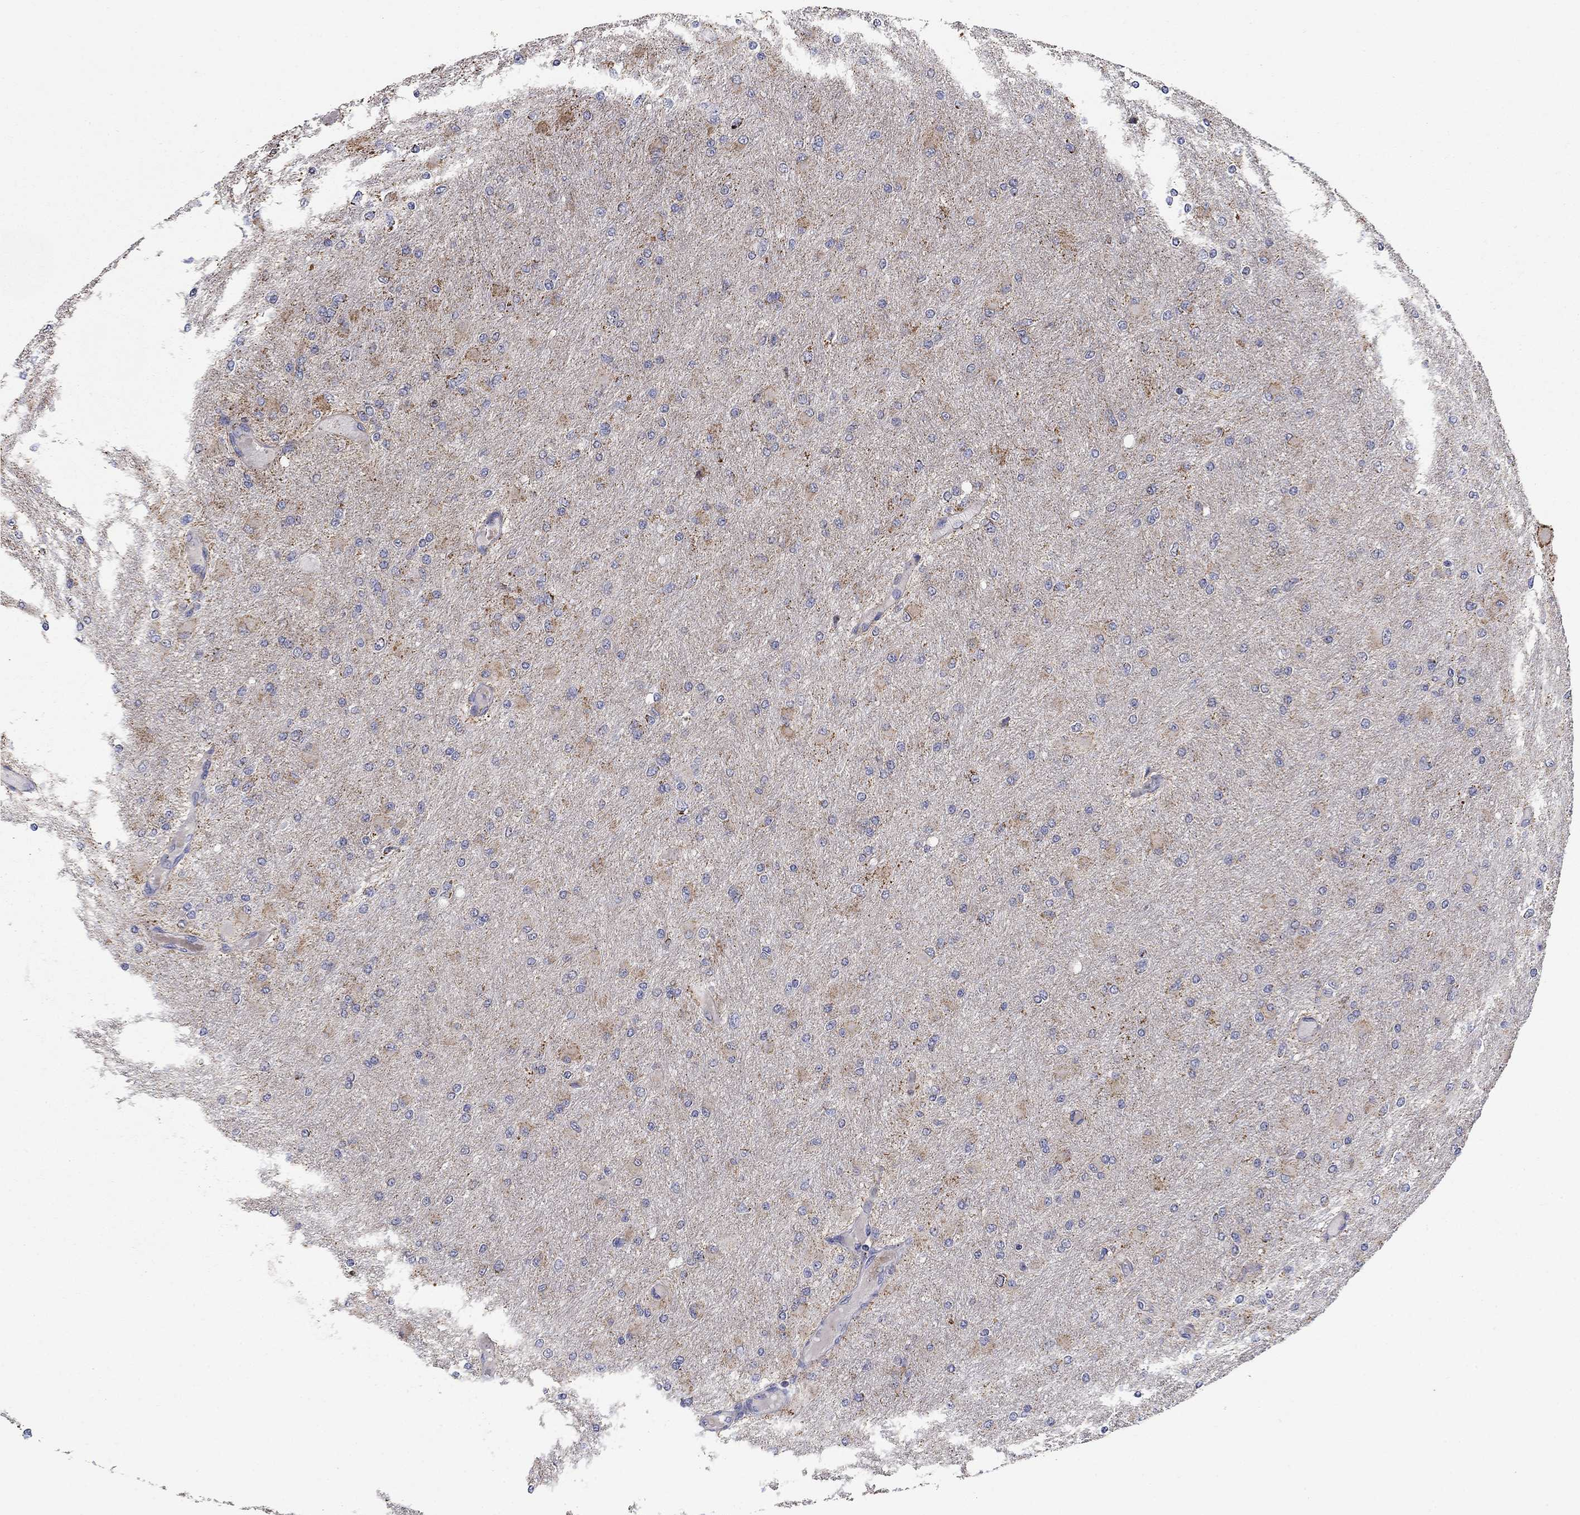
{"staining": {"intensity": "strong", "quantity": "<25%", "location": "cytoplasmic/membranous"}, "tissue": "glioma", "cell_type": "Tumor cells", "image_type": "cancer", "snomed": [{"axis": "morphology", "description": "Glioma, malignant, High grade"}, {"axis": "topography", "description": "Cerebral cortex"}], "caption": "This is a histology image of IHC staining of malignant glioma (high-grade), which shows strong staining in the cytoplasmic/membranous of tumor cells.", "gene": "HPS5", "patient": {"sex": "female", "age": 36}}